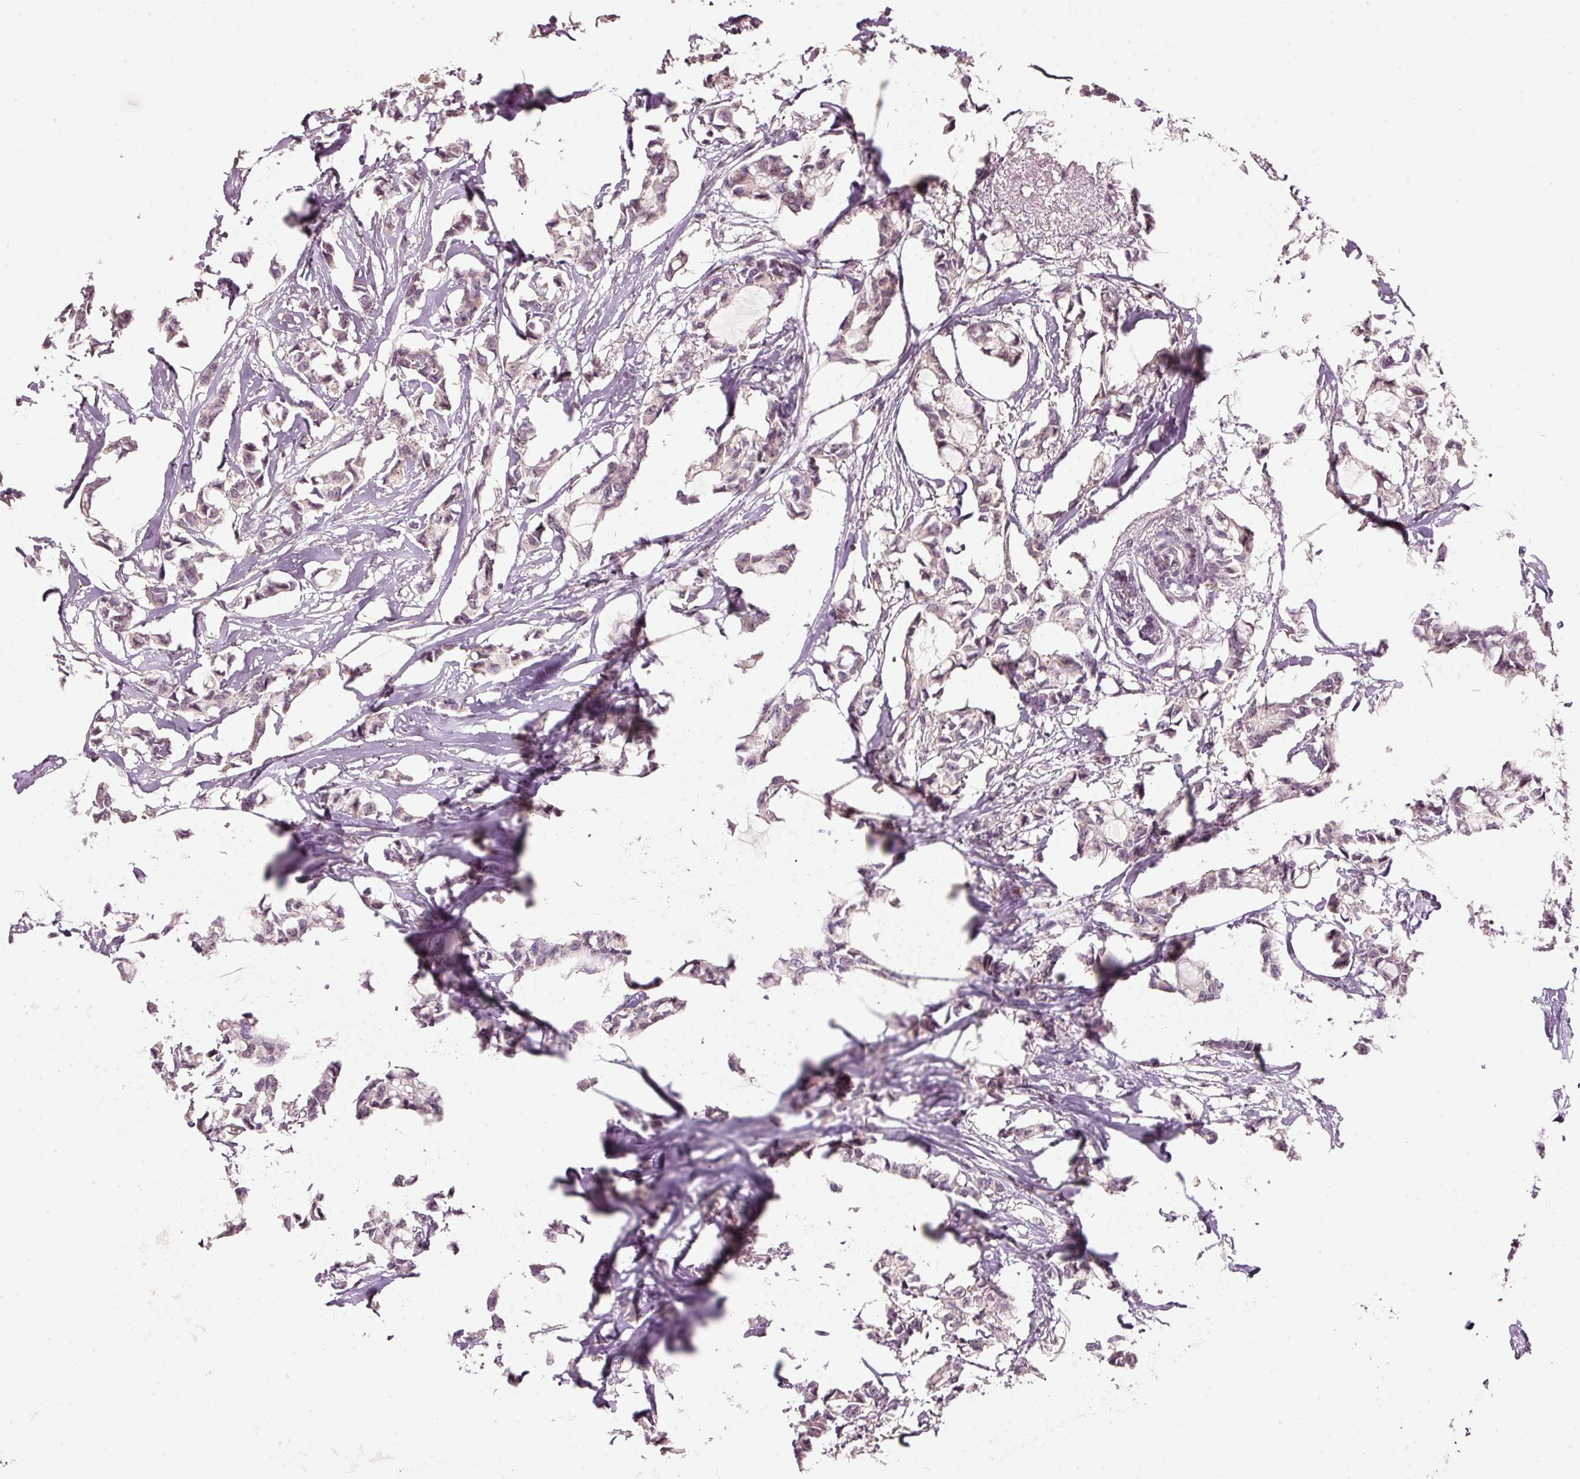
{"staining": {"intensity": "negative", "quantity": "none", "location": "none"}, "tissue": "breast cancer", "cell_type": "Tumor cells", "image_type": "cancer", "snomed": [{"axis": "morphology", "description": "Duct carcinoma"}, {"axis": "topography", "description": "Breast"}], "caption": "DAB (3,3'-diaminobenzidine) immunohistochemical staining of breast infiltrating ductal carcinoma displays no significant positivity in tumor cells.", "gene": "TOB2", "patient": {"sex": "female", "age": 73}}